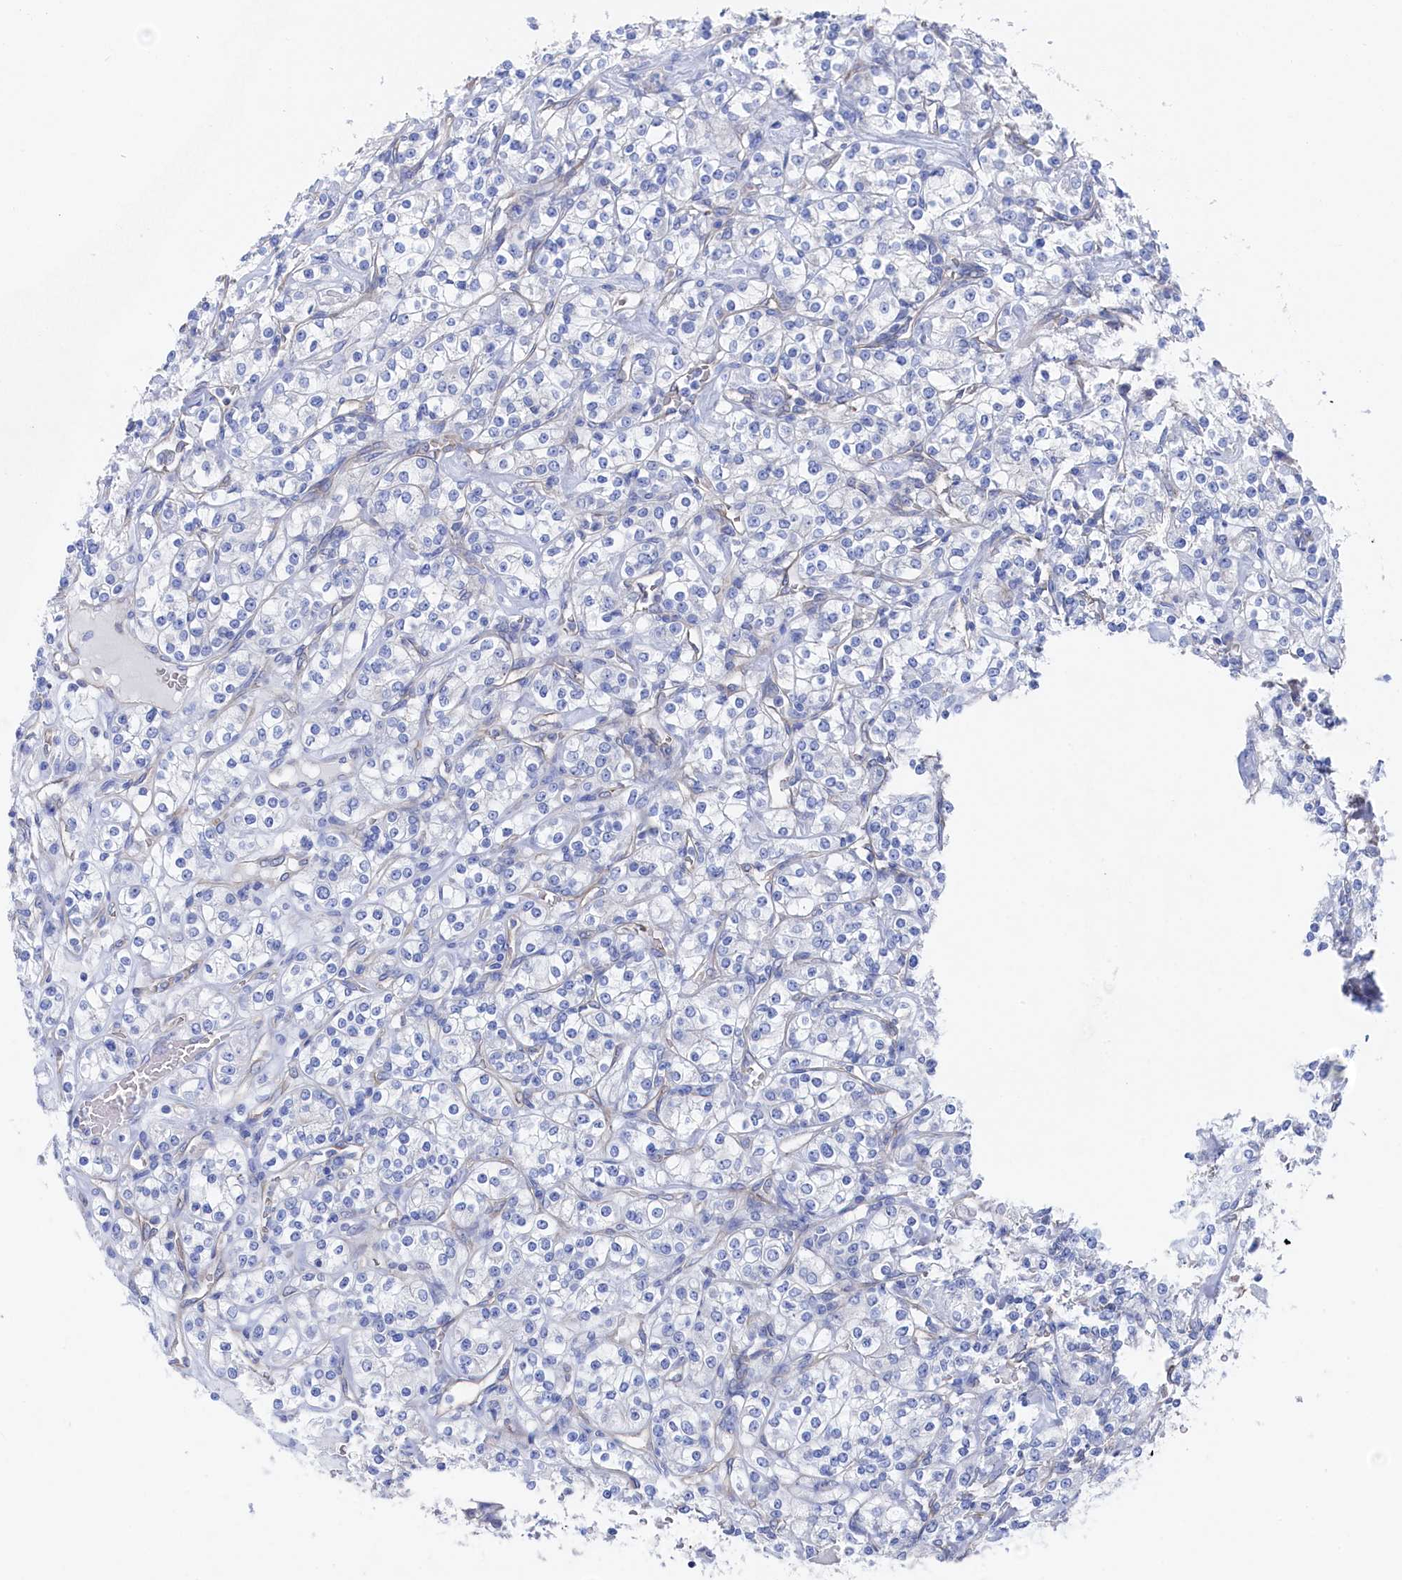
{"staining": {"intensity": "negative", "quantity": "none", "location": "none"}, "tissue": "renal cancer", "cell_type": "Tumor cells", "image_type": "cancer", "snomed": [{"axis": "morphology", "description": "Adenocarcinoma, NOS"}, {"axis": "topography", "description": "Kidney"}], "caption": "DAB immunohistochemical staining of adenocarcinoma (renal) shows no significant positivity in tumor cells.", "gene": "TMOD2", "patient": {"sex": "male", "age": 77}}